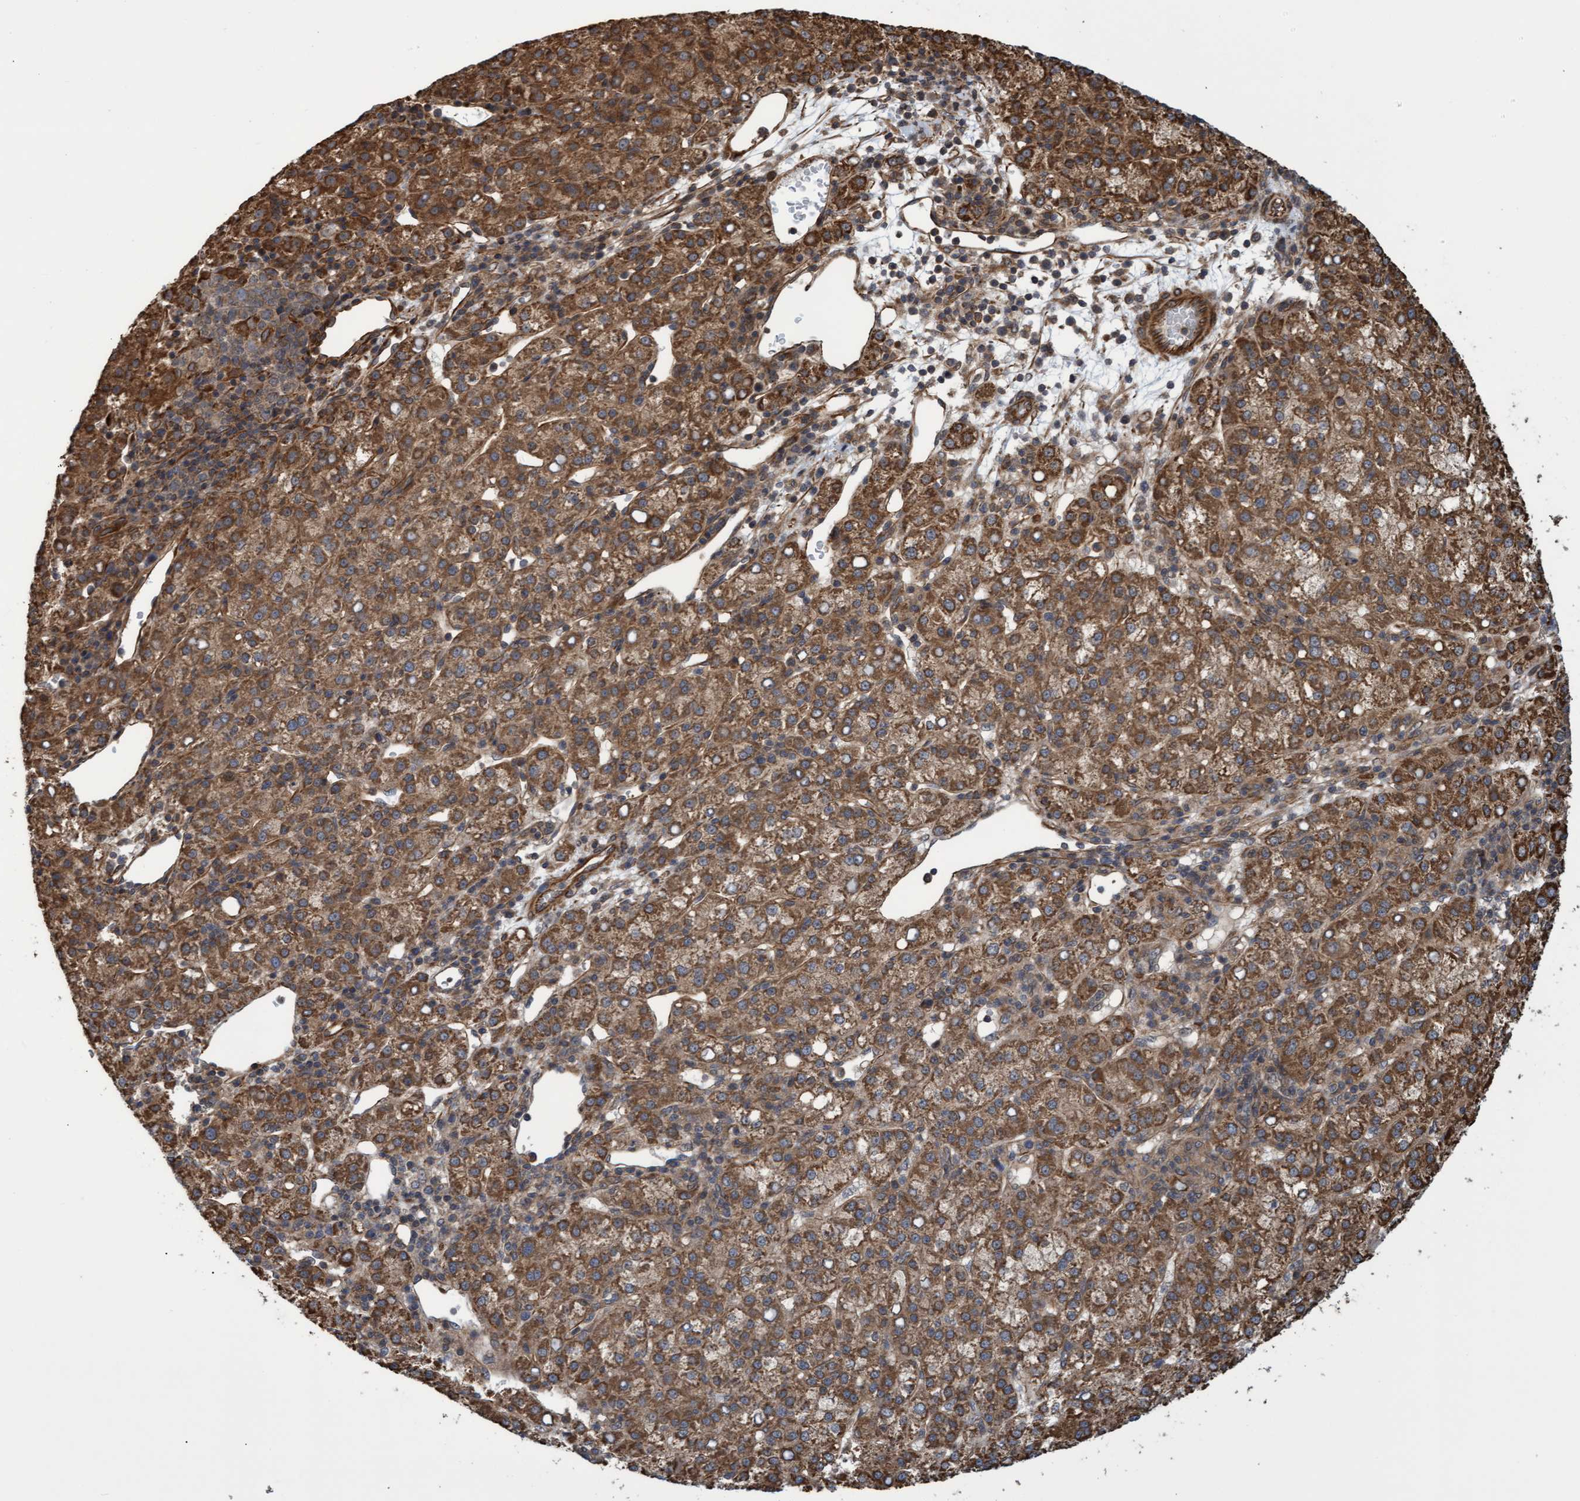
{"staining": {"intensity": "moderate", "quantity": ">75%", "location": "cytoplasmic/membranous"}, "tissue": "liver cancer", "cell_type": "Tumor cells", "image_type": "cancer", "snomed": [{"axis": "morphology", "description": "Carcinoma, Hepatocellular, NOS"}, {"axis": "topography", "description": "Liver"}], "caption": "There is medium levels of moderate cytoplasmic/membranous staining in tumor cells of hepatocellular carcinoma (liver), as demonstrated by immunohistochemical staining (brown color).", "gene": "TNFRSF10B", "patient": {"sex": "female", "age": 58}}